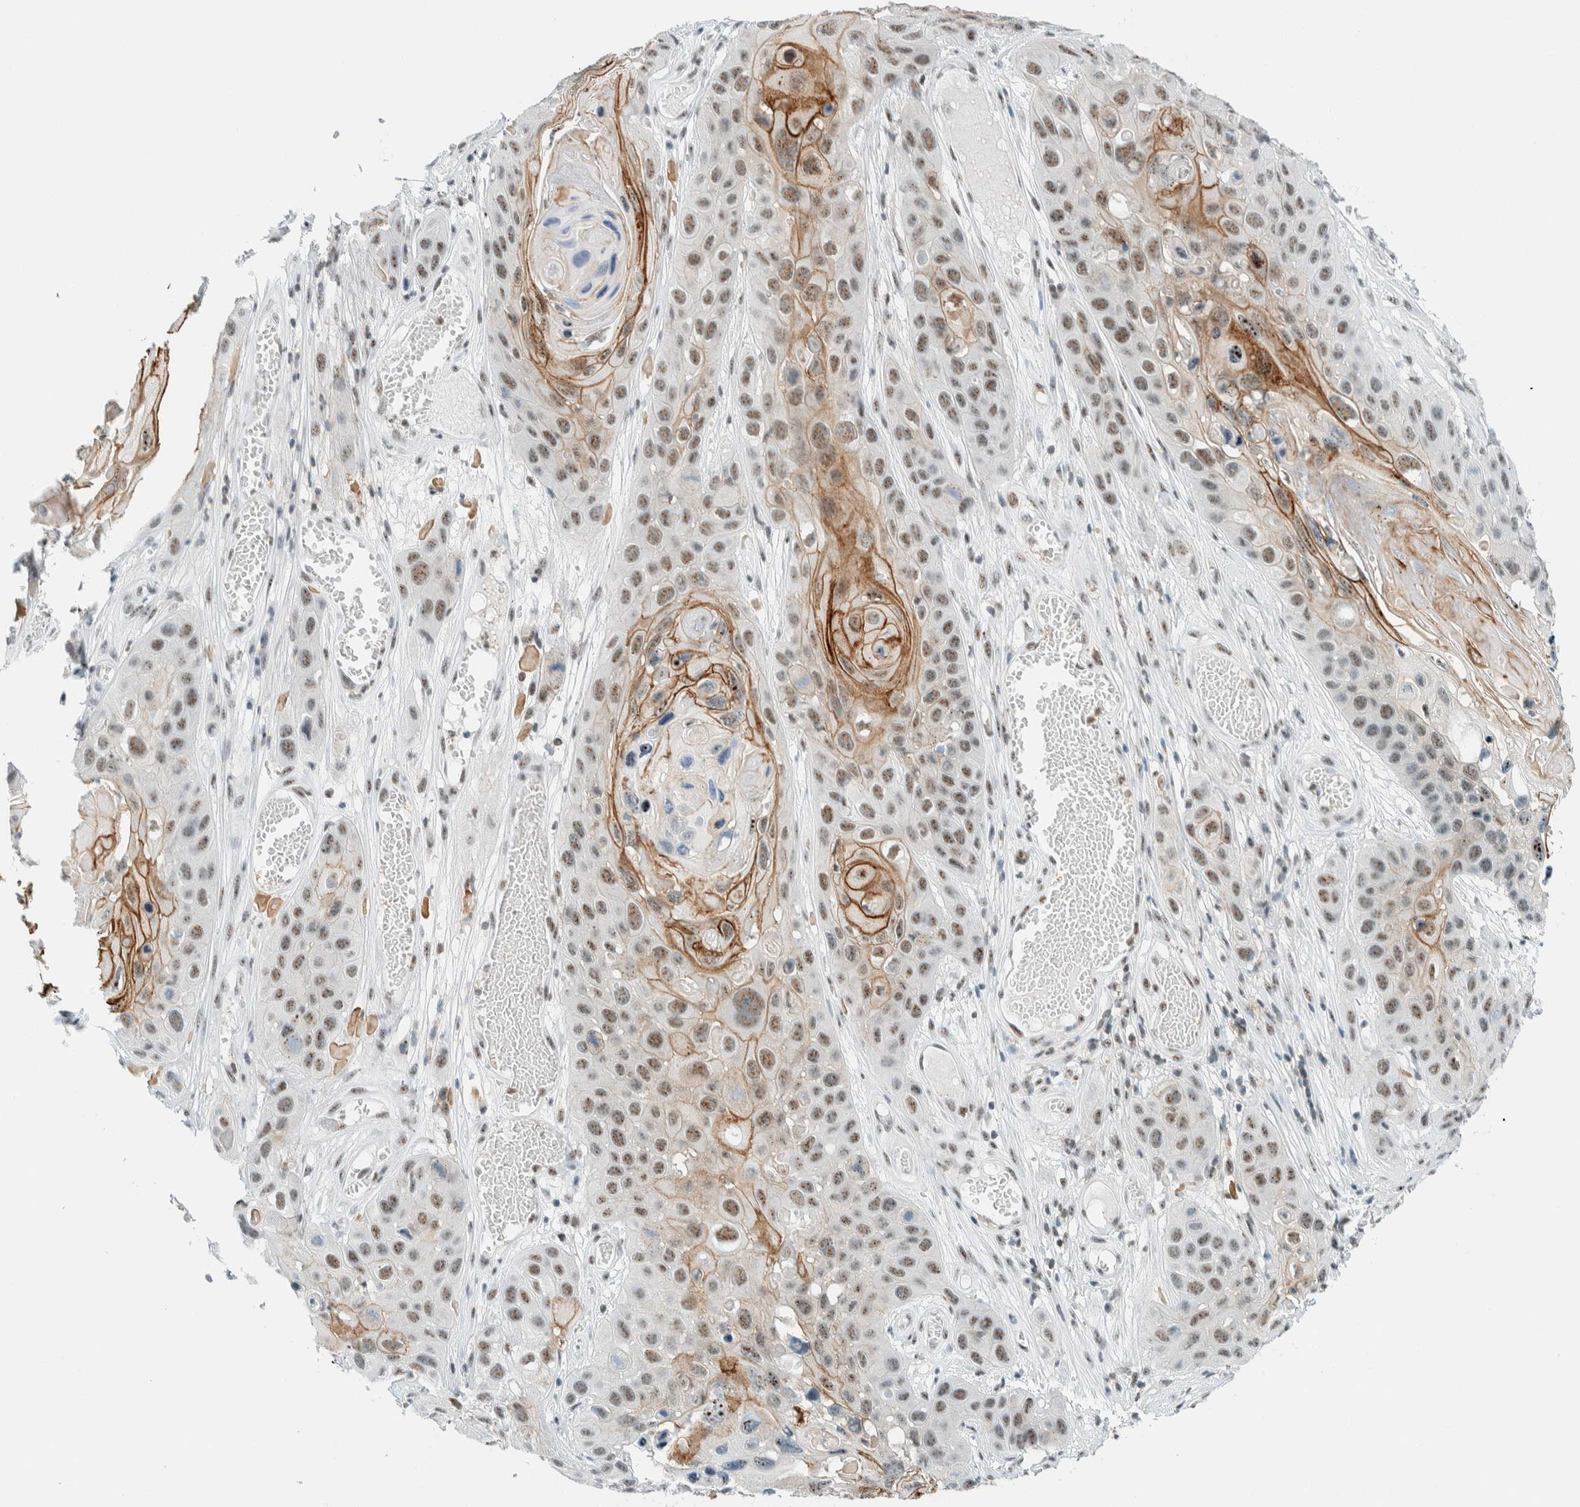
{"staining": {"intensity": "moderate", "quantity": ">75%", "location": "cytoplasmic/membranous,nuclear"}, "tissue": "skin cancer", "cell_type": "Tumor cells", "image_type": "cancer", "snomed": [{"axis": "morphology", "description": "Squamous cell carcinoma, NOS"}, {"axis": "topography", "description": "Skin"}], "caption": "Skin cancer stained with a protein marker reveals moderate staining in tumor cells.", "gene": "CYSRT1", "patient": {"sex": "male", "age": 55}}